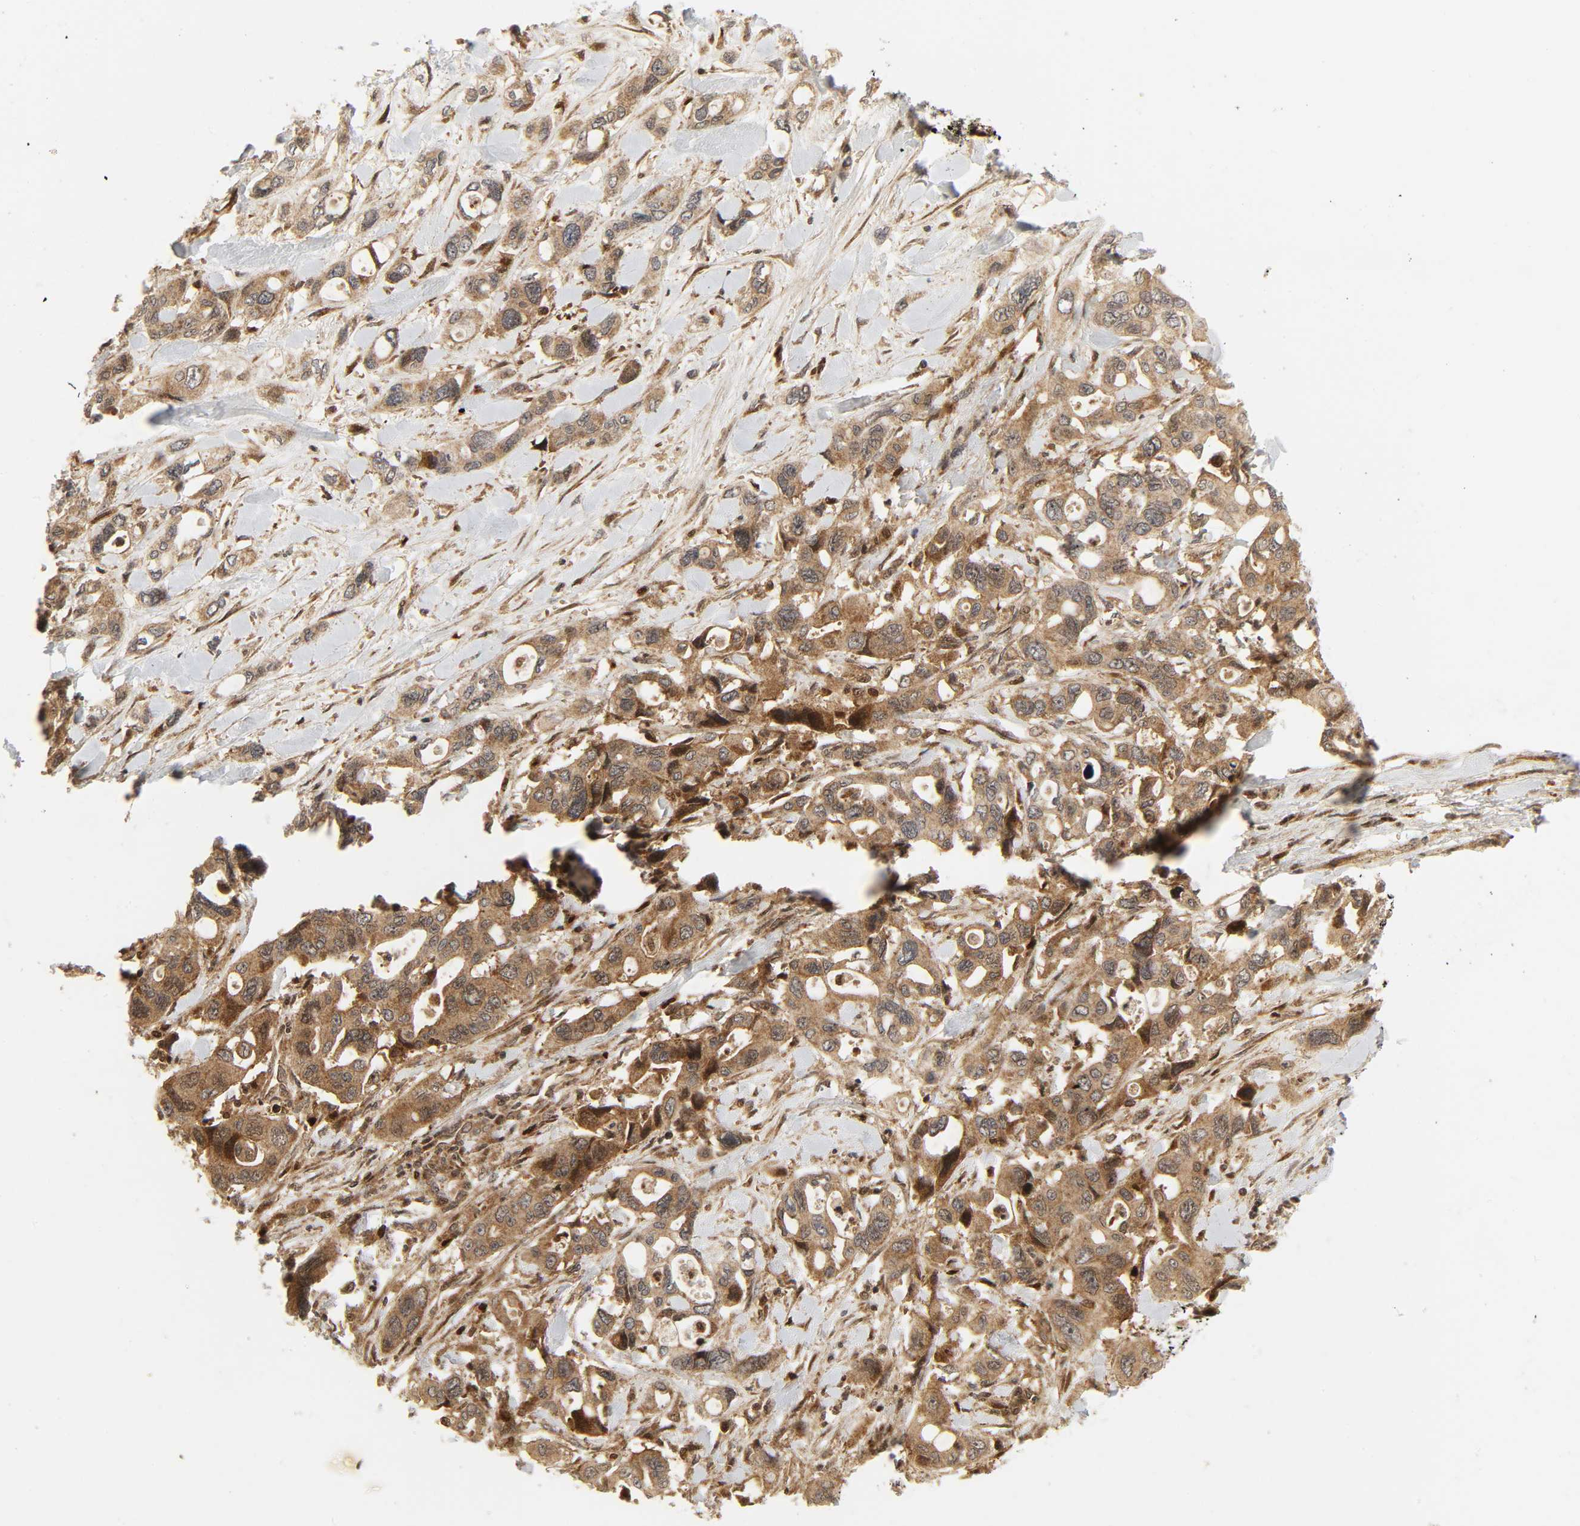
{"staining": {"intensity": "moderate", "quantity": ">75%", "location": "cytoplasmic/membranous"}, "tissue": "pancreatic cancer", "cell_type": "Tumor cells", "image_type": "cancer", "snomed": [{"axis": "morphology", "description": "Adenocarcinoma, NOS"}, {"axis": "topography", "description": "Pancreas"}], "caption": "Moderate cytoplasmic/membranous positivity is identified in about >75% of tumor cells in pancreatic cancer (adenocarcinoma).", "gene": "CHUK", "patient": {"sex": "male", "age": 46}}